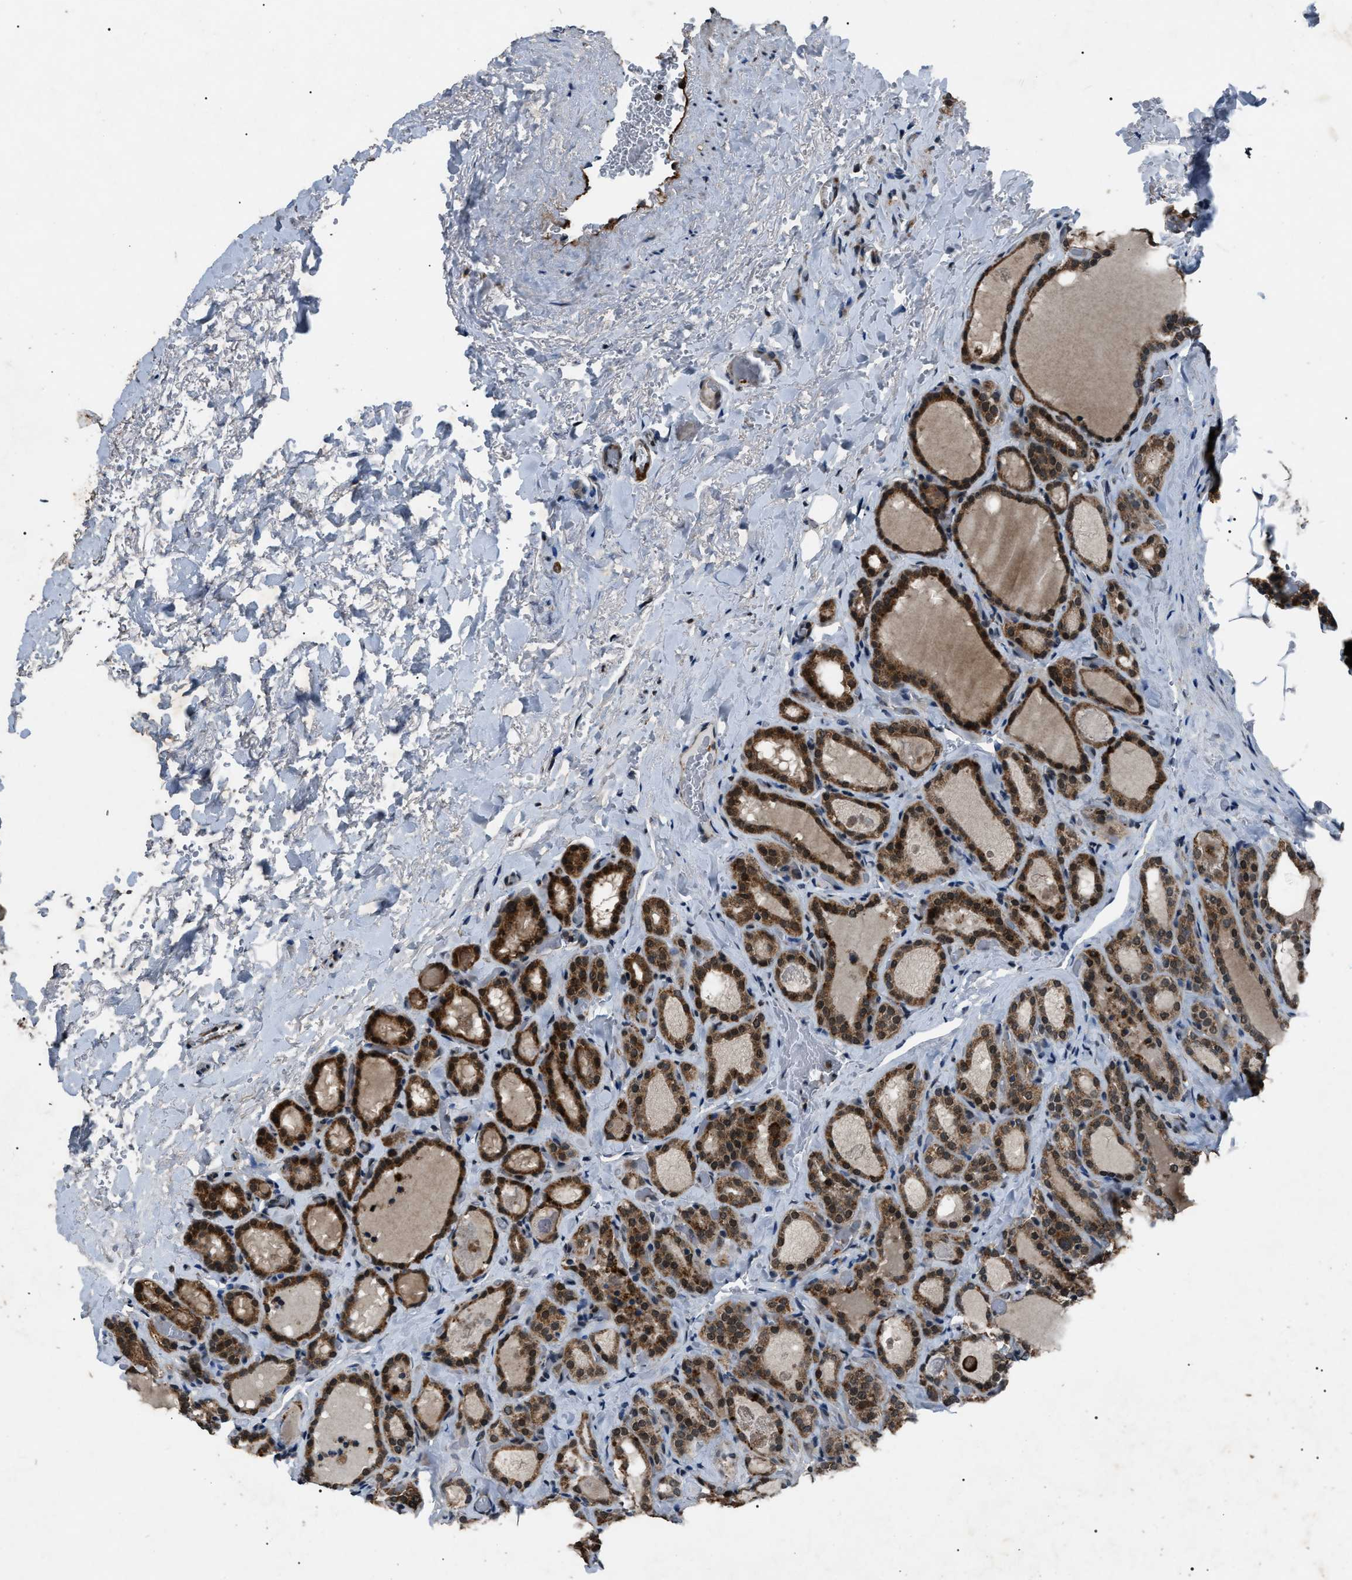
{"staining": {"intensity": "moderate", "quantity": ">75%", "location": "cytoplasmic/membranous,nuclear"}, "tissue": "parathyroid gland", "cell_type": "Glandular cells", "image_type": "normal", "snomed": [{"axis": "morphology", "description": "Normal tissue, NOS"}, {"axis": "morphology", "description": "Adenoma, NOS"}, {"axis": "topography", "description": "Parathyroid gland"}], "caption": "Protein staining exhibits moderate cytoplasmic/membranous,nuclear staining in approximately >75% of glandular cells in benign parathyroid gland.", "gene": "ZFAND2A", "patient": {"sex": "female", "age": 58}}